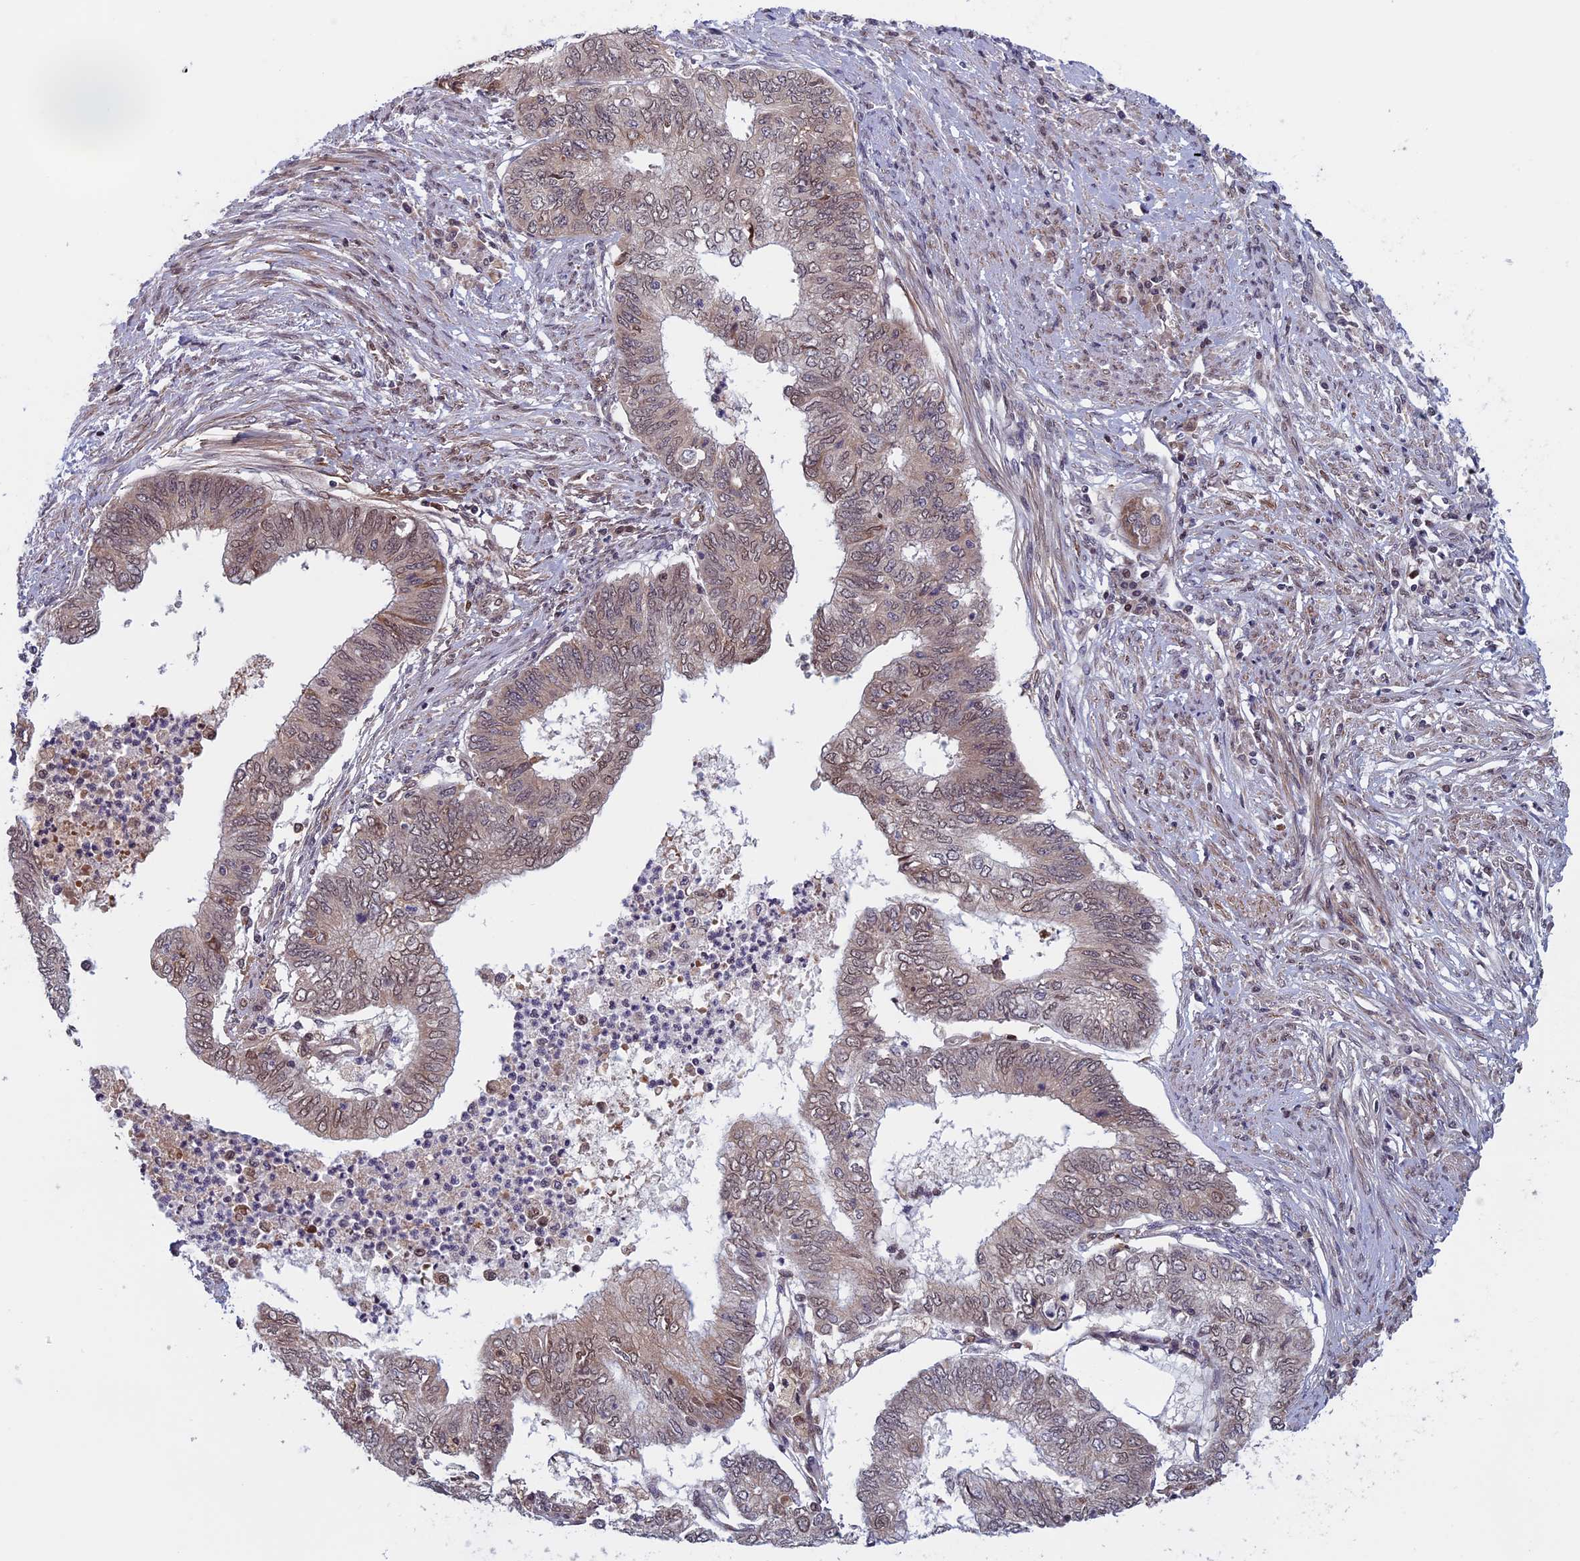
{"staining": {"intensity": "weak", "quantity": "25%-75%", "location": "cytoplasmic/membranous,nuclear"}, "tissue": "endometrial cancer", "cell_type": "Tumor cells", "image_type": "cancer", "snomed": [{"axis": "morphology", "description": "Adenocarcinoma, NOS"}, {"axis": "topography", "description": "Endometrium"}], "caption": "Immunohistochemistry staining of endometrial adenocarcinoma, which shows low levels of weak cytoplasmic/membranous and nuclear staining in about 25%-75% of tumor cells indicating weak cytoplasmic/membranous and nuclear protein staining. The staining was performed using DAB (3,3'-diaminobenzidine) (brown) for protein detection and nuclei were counterstained in hematoxylin (blue).", "gene": "FADS1", "patient": {"sex": "female", "age": 68}}